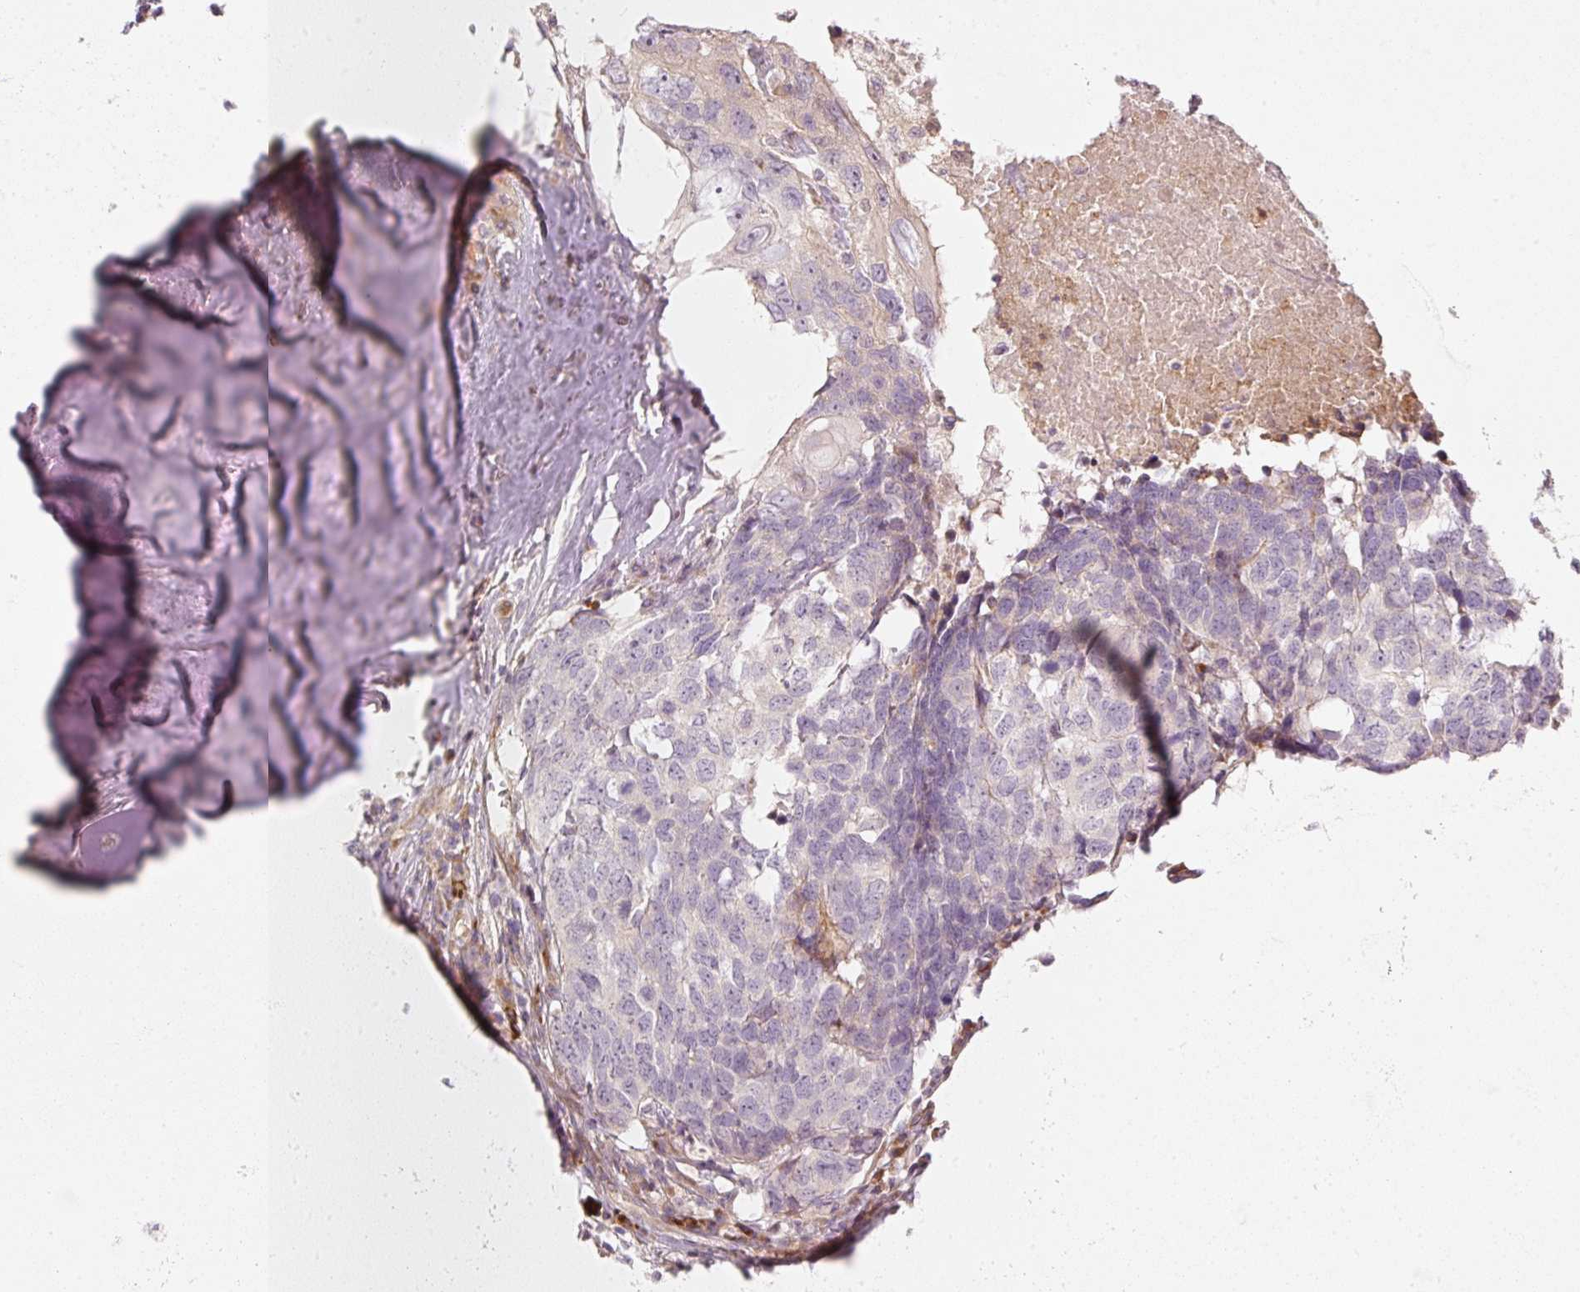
{"staining": {"intensity": "negative", "quantity": "none", "location": "none"}, "tissue": "head and neck cancer", "cell_type": "Tumor cells", "image_type": "cancer", "snomed": [{"axis": "morphology", "description": "Squamous cell carcinoma, NOS"}, {"axis": "topography", "description": "Head-Neck"}], "caption": "DAB immunohistochemical staining of human head and neck squamous cell carcinoma displays no significant staining in tumor cells.", "gene": "KCNQ1", "patient": {"sex": "male", "age": 66}}